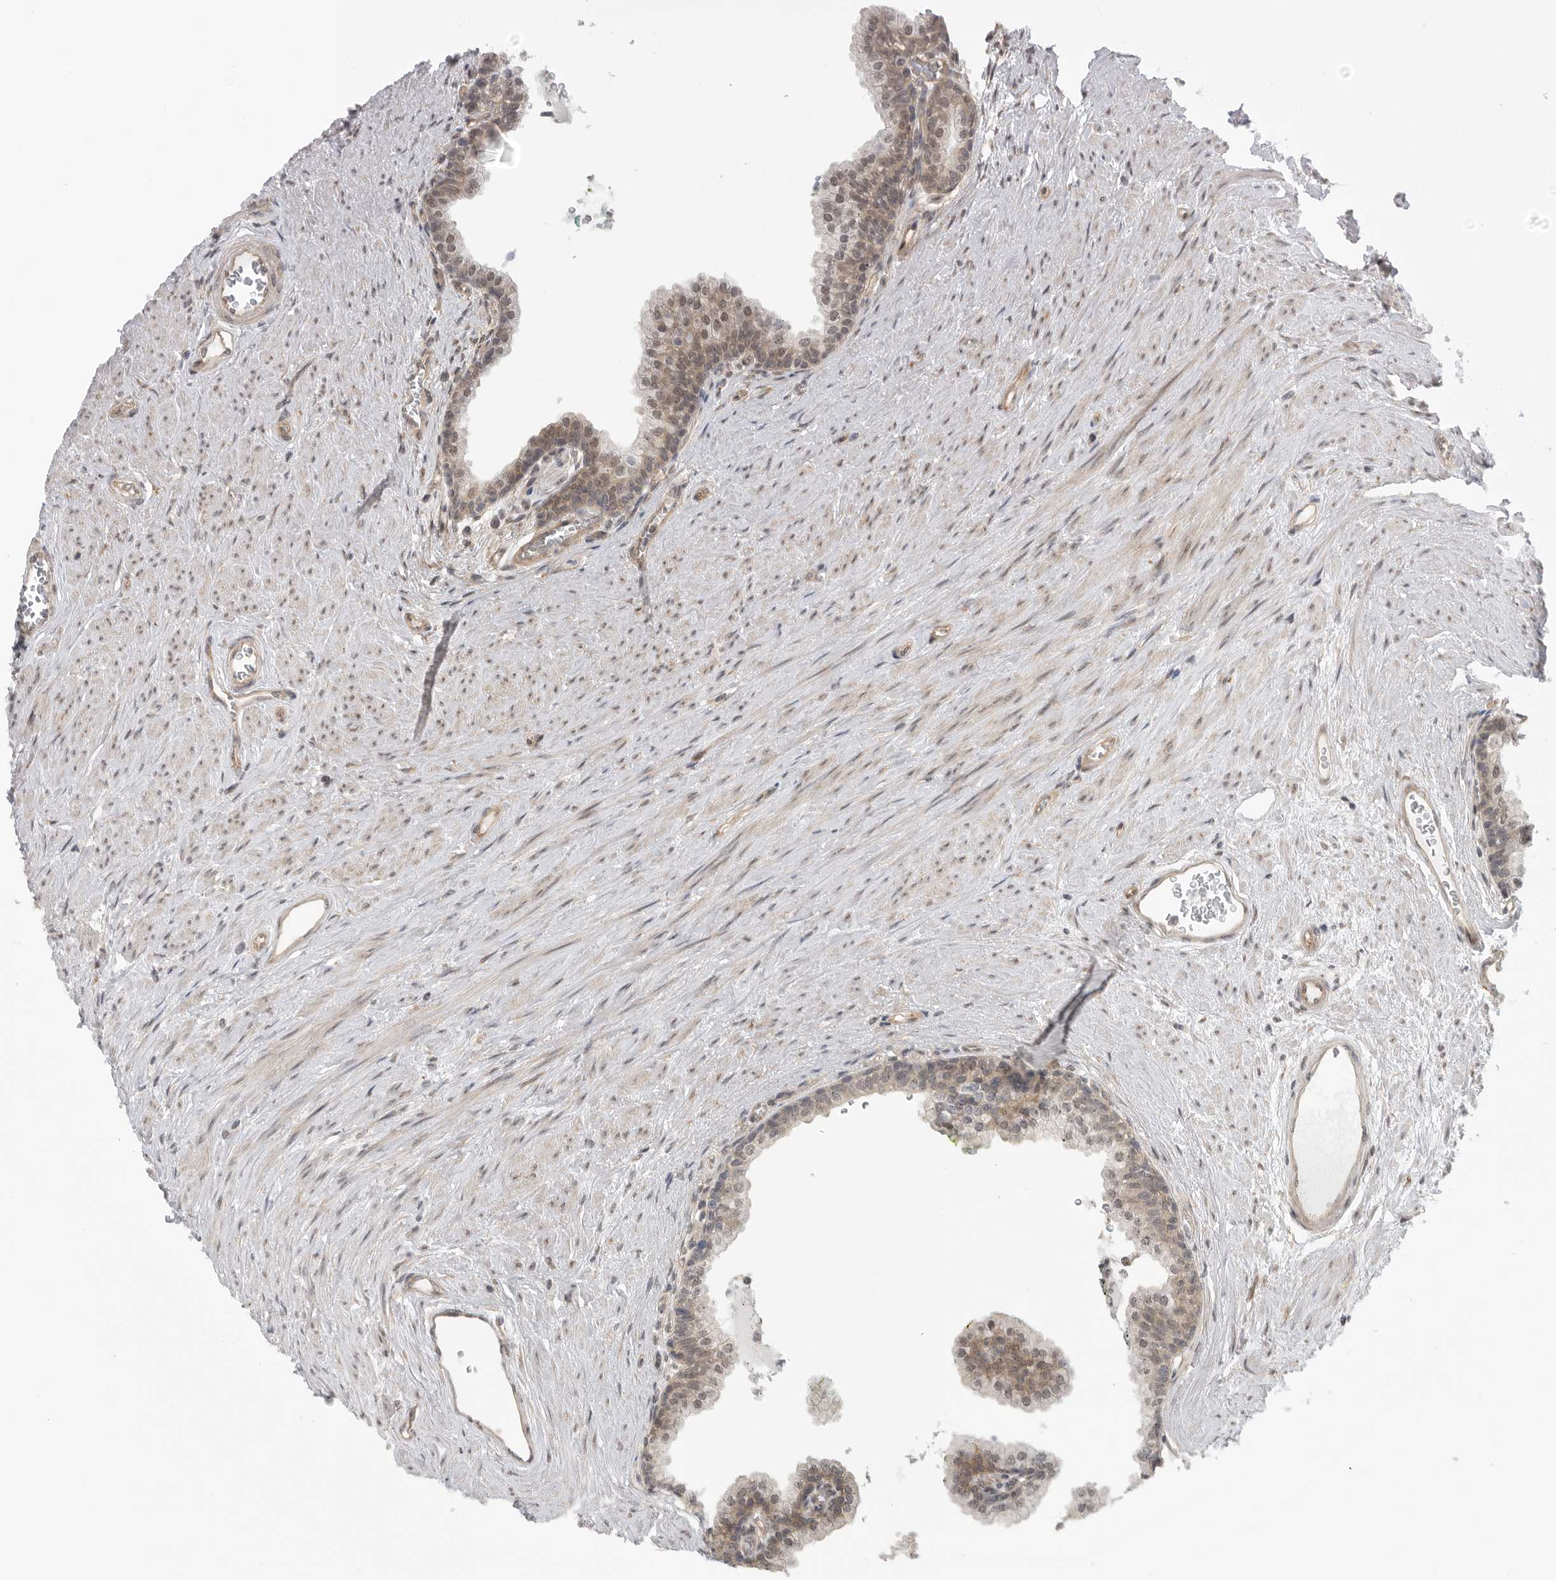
{"staining": {"intensity": "weak", "quantity": "25%-75%", "location": "nuclear"}, "tissue": "prostate cancer", "cell_type": "Tumor cells", "image_type": "cancer", "snomed": [{"axis": "morphology", "description": "Adenocarcinoma, Low grade"}, {"axis": "topography", "description": "Prostate"}], "caption": "A brown stain shows weak nuclear positivity of a protein in prostate low-grade adenocarcinoma tumor cells.", "gene": "VPS50", "patient": {"sex": "male", "age": 60}}